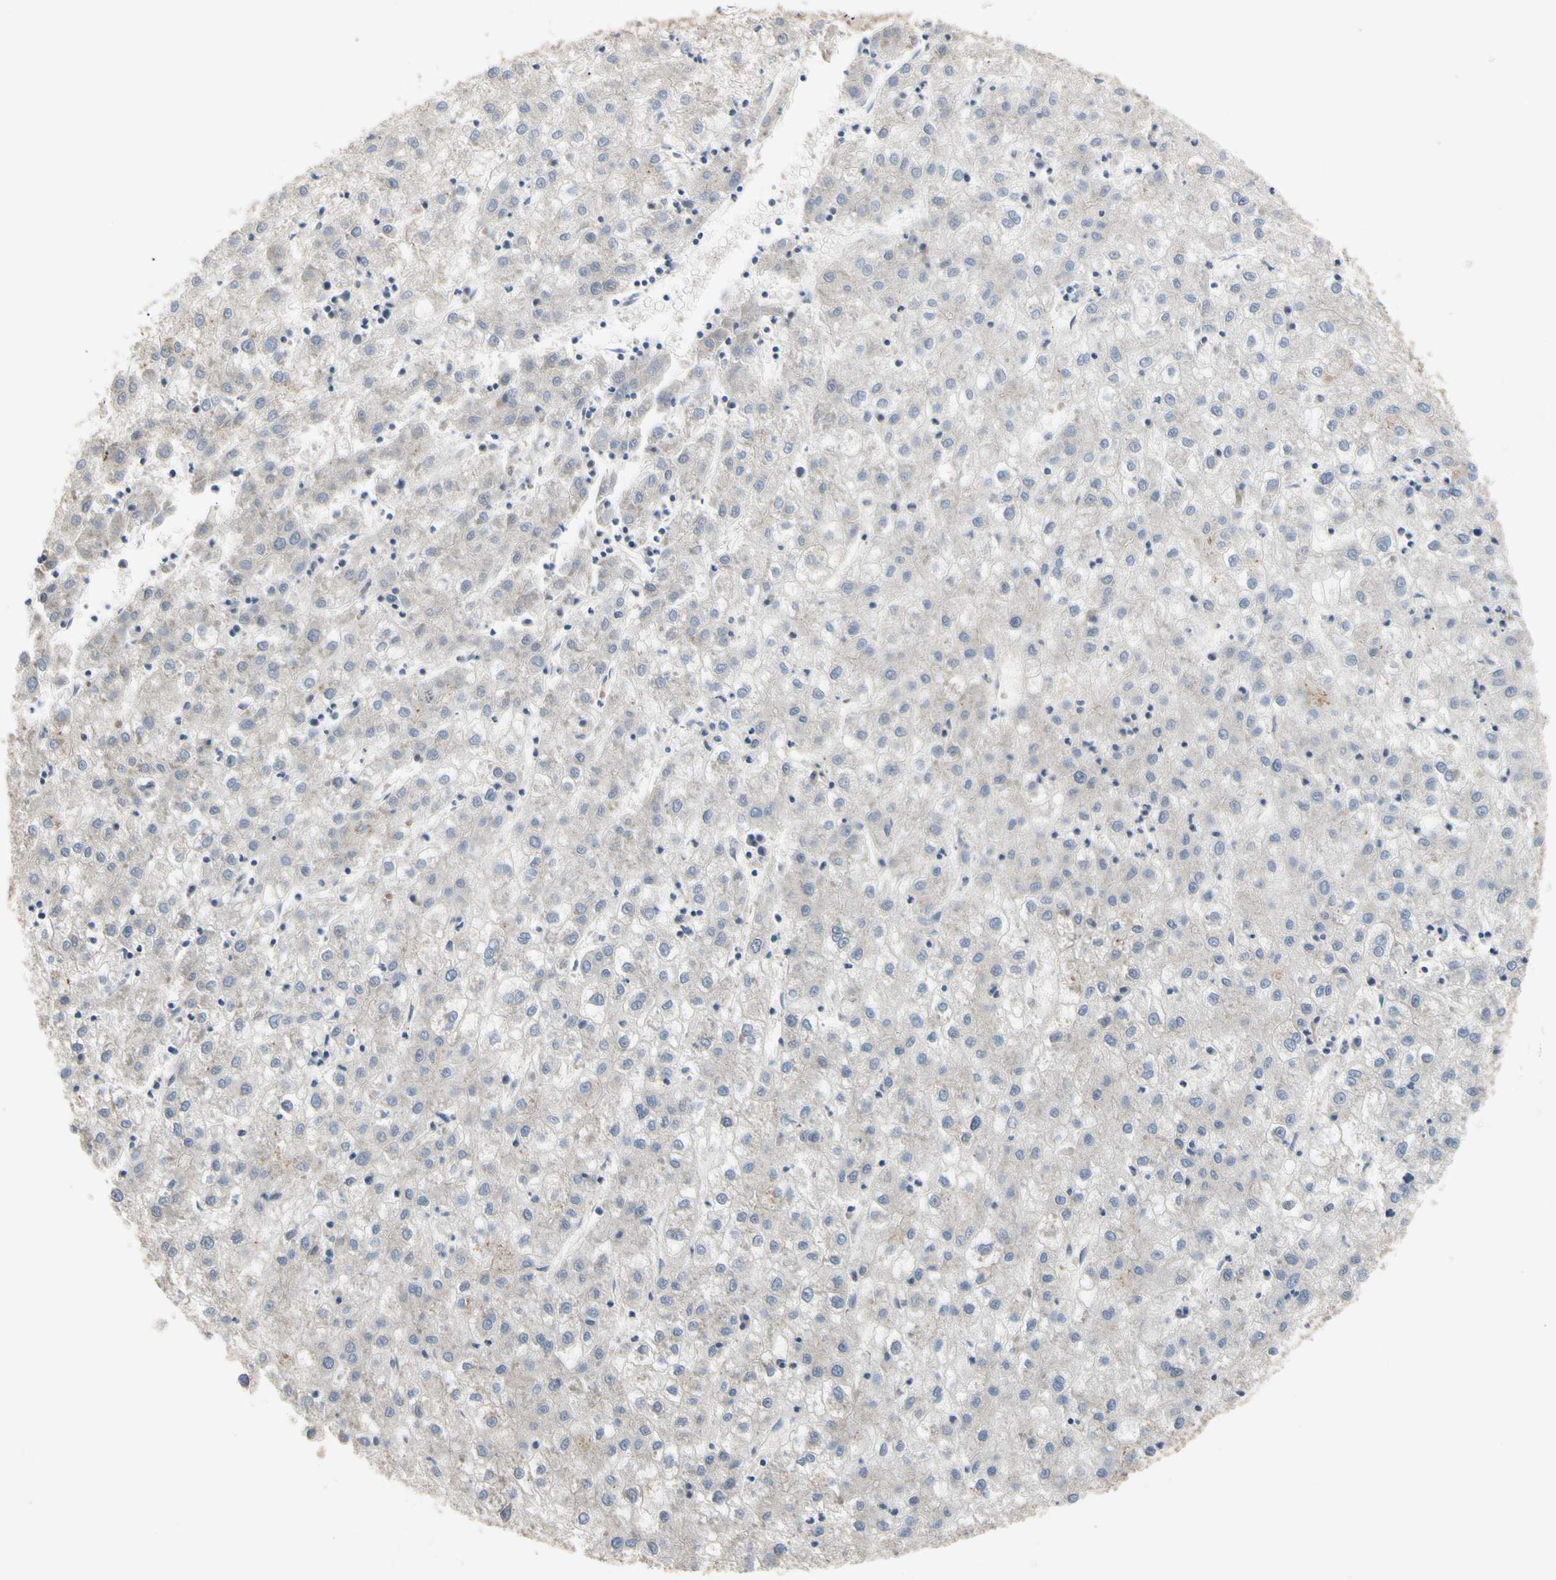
{"staining": {"intensity": "weak", "quantity": "25%-75%", "location": "cytoplasmic/membranous"}, "tissue": "liver cancer", "cell_type": "Tumor cells", "image_type": "cancer", "snomed": [{"axis": "morphology", "description": "Carcinoma, Hepatocellular, NOS"}, {"axis": "topography", "description": "Liver"}], "caption": "This is an image of IHC staining of hepatocellular carcinoma (liver), which shows weak expression in the cytoplasmic/membranous of tumor cells.", "gene": "DPP8", "patient": {"sex": "male", "age": 72}}